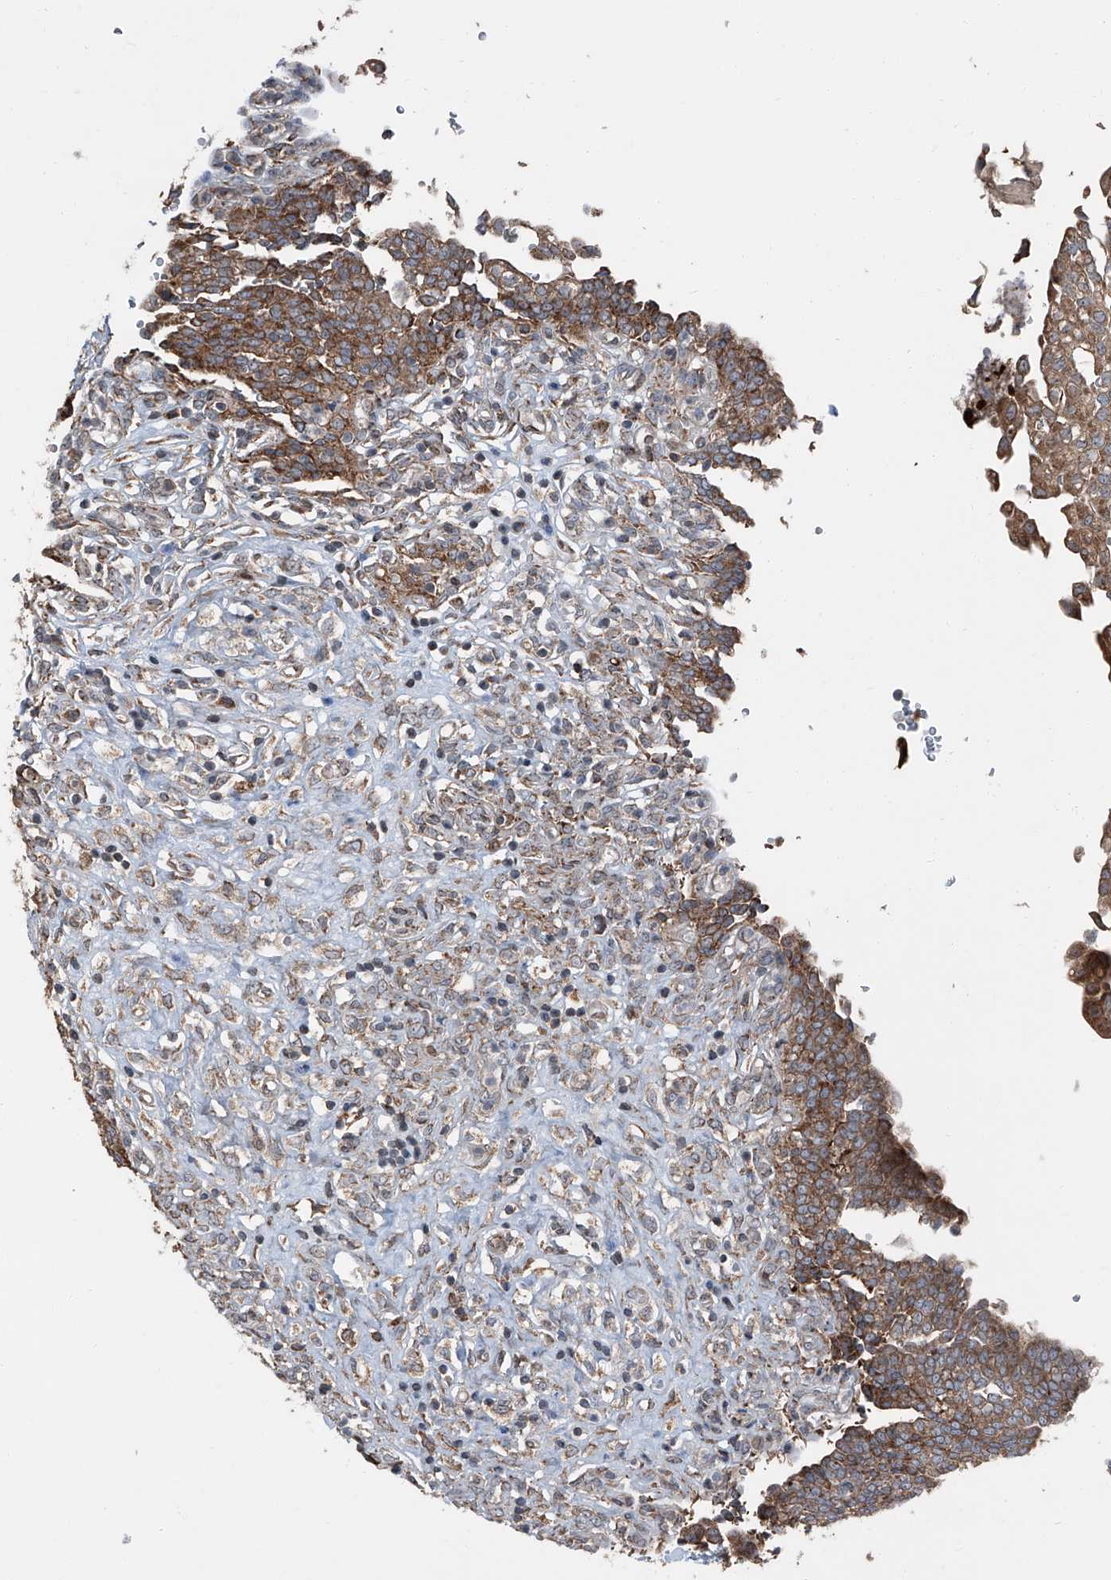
{"staining": {"intensity": "moderate", "quantity": ">75%", "location": "cytoplasmic/membranous"}, "tissue": "urinary bladder", "cell_type": "Urothelial cells", "image_type": "normal", "snomed": [{"axis": "morphology", "description": "Urothelial carcinoma, High grade"}, {"axis": "topography", "description": "Urinary bladder"}], "caption": "Urothelial cells display medium levels of moderate cytoplasmic/membranous staining in approximately >75% of cells in benign urinary bladder.", "gene": "LIMK1", "patient": {"sex": "male", "age": 46}}